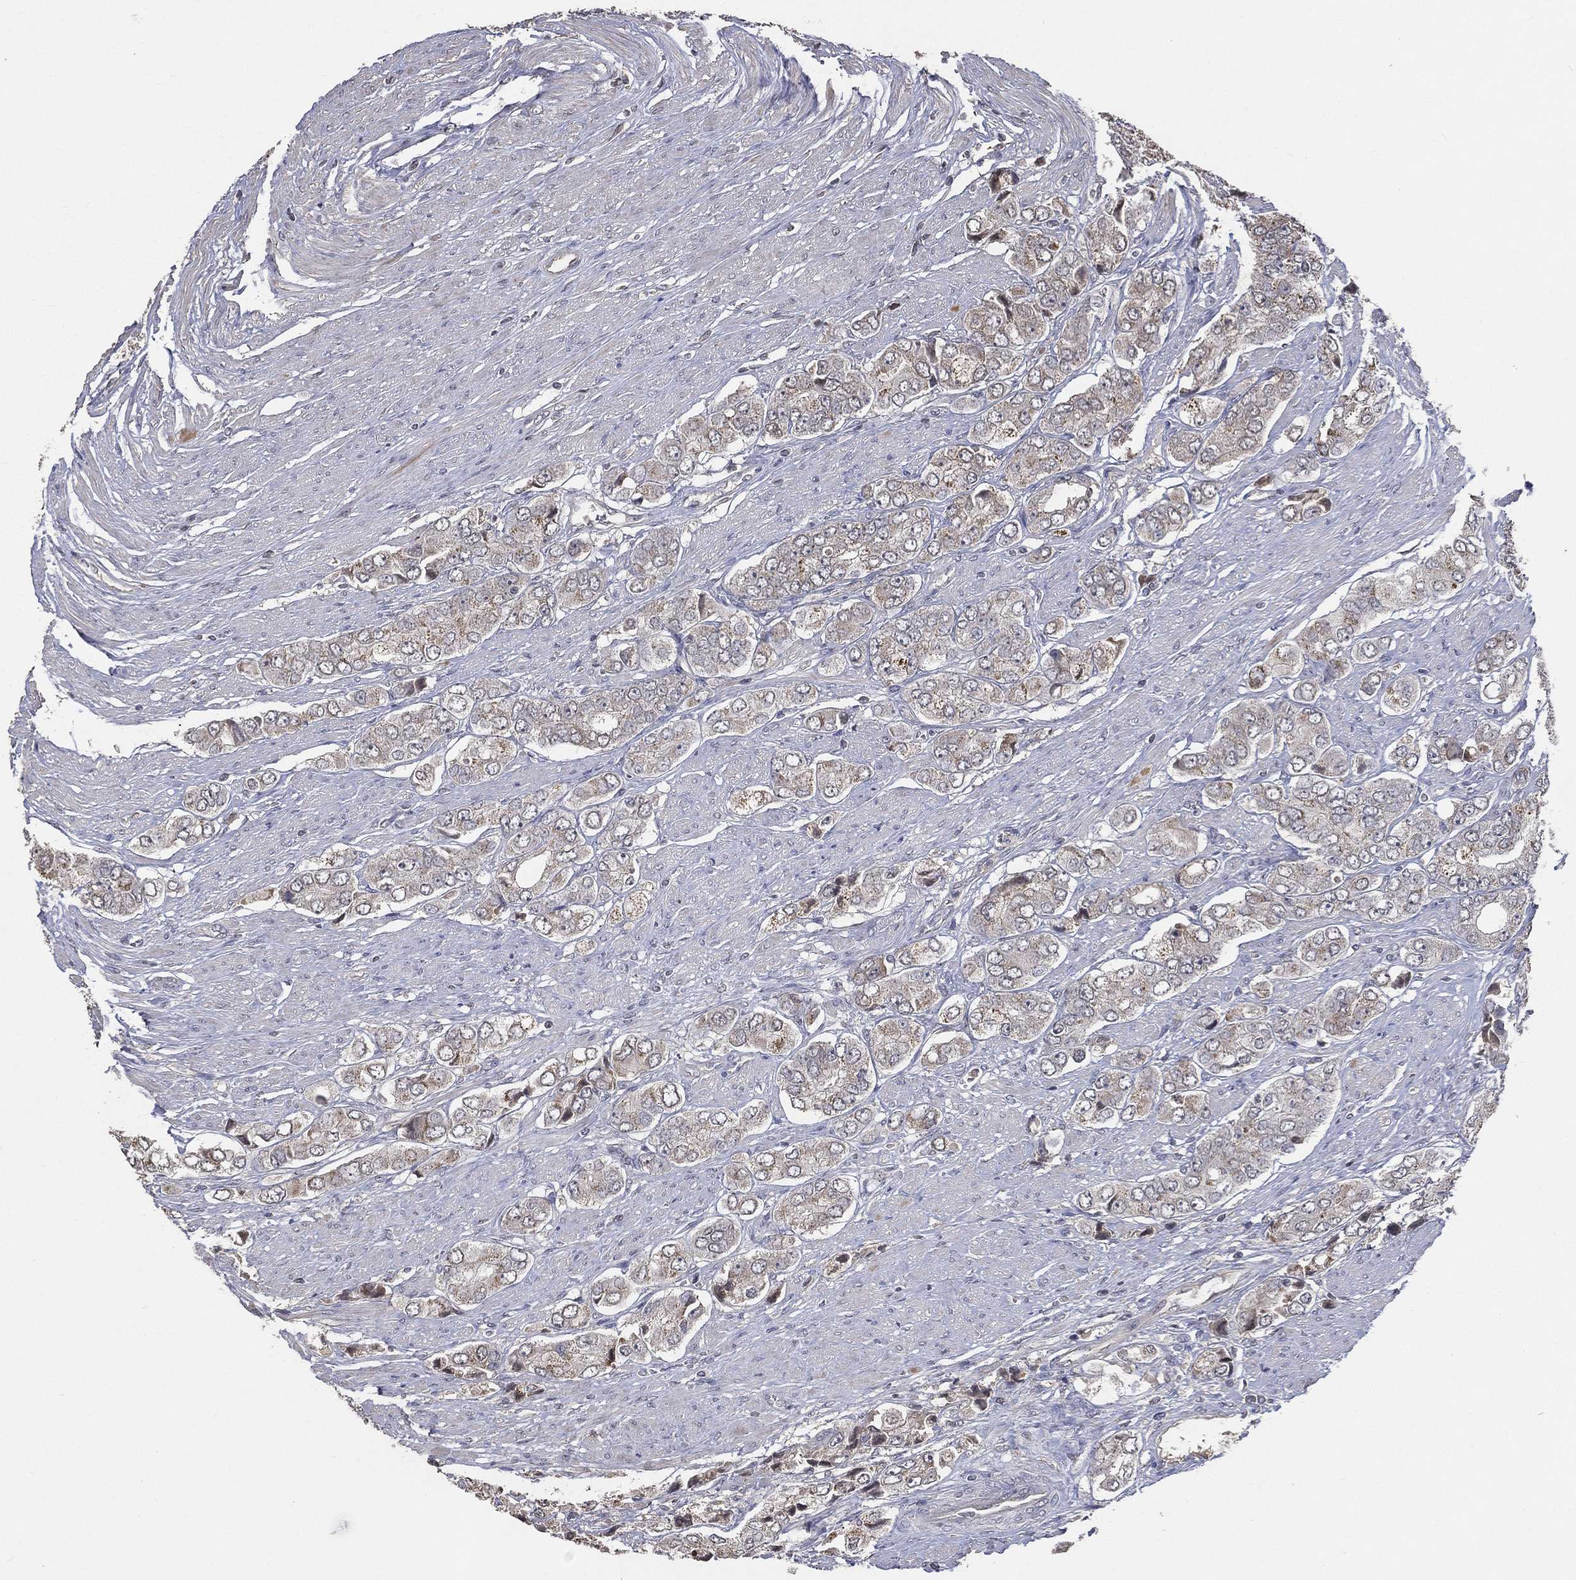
{"staining": {"intensity": "negative", "quantity": "none", "location": "none"}, "tissue": "prostate cancer", "cell_type": "Tumor cells", "image_type": "cancer", "snomed": [{"axis": "morphology", "description": "Adenocarcinoma, Low grade"}, {"axis": "topography", "description": "Prostate"}], "caption": "An image of prostate adenocarcinoma (low-grade) stained for a protein shows no brown staining in tumor cells.", "gene": "SNAP25", "patient": {"sex": "male", "age": 69}}